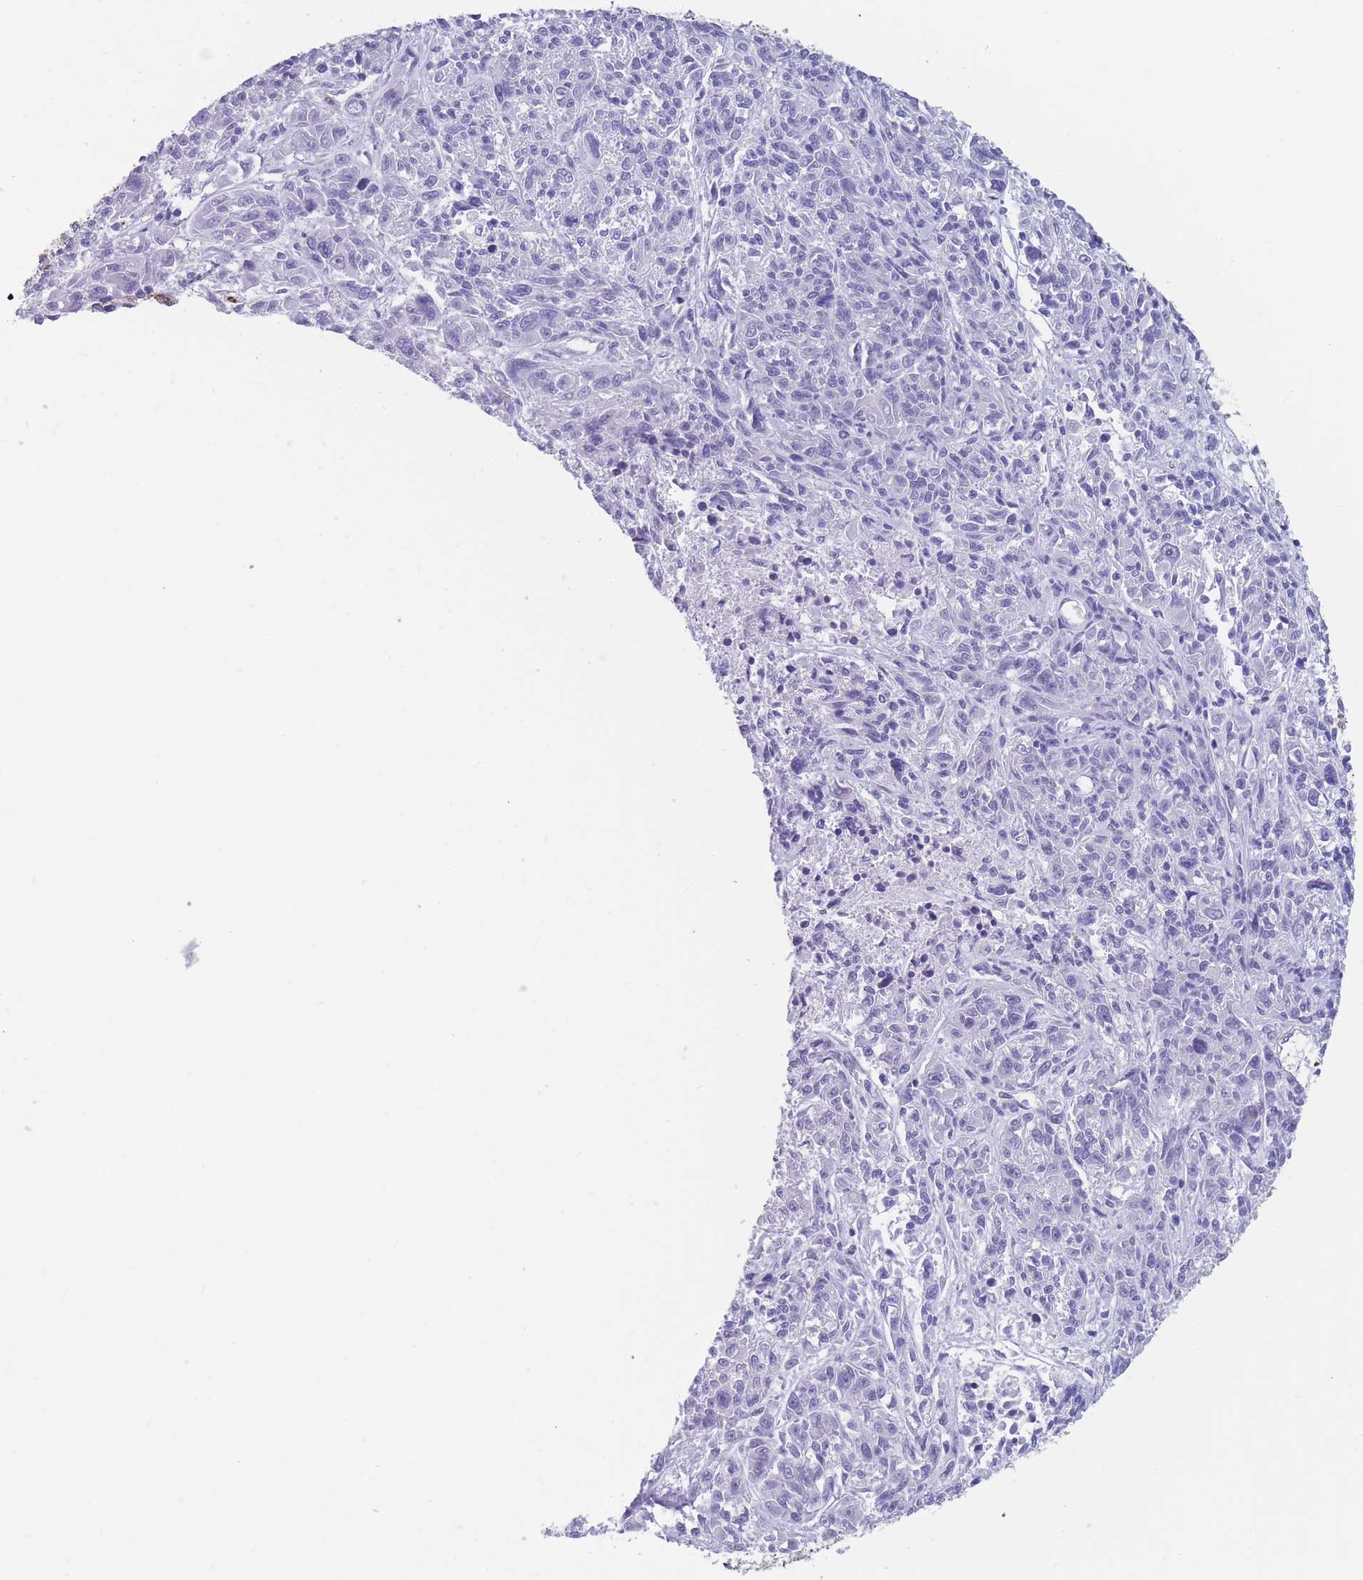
{"staining": {"intensity": "negative", "quantity": "none", "location": "none"}, "tissue": "melanoma", "cell_type": "Tumor cells", "image_type": "cancer", "snomed": [{"axis": "morphology", "description": "Malignant melanoma, NOS"}, {"axis": "topography", "description": "Skin"}], "caption": "Immunohistochemical staining of human melanoma demonstrates no significant staining in tumor cells.", "gene": "DPYD", "patient": {"sex": "male", "age": 53}}